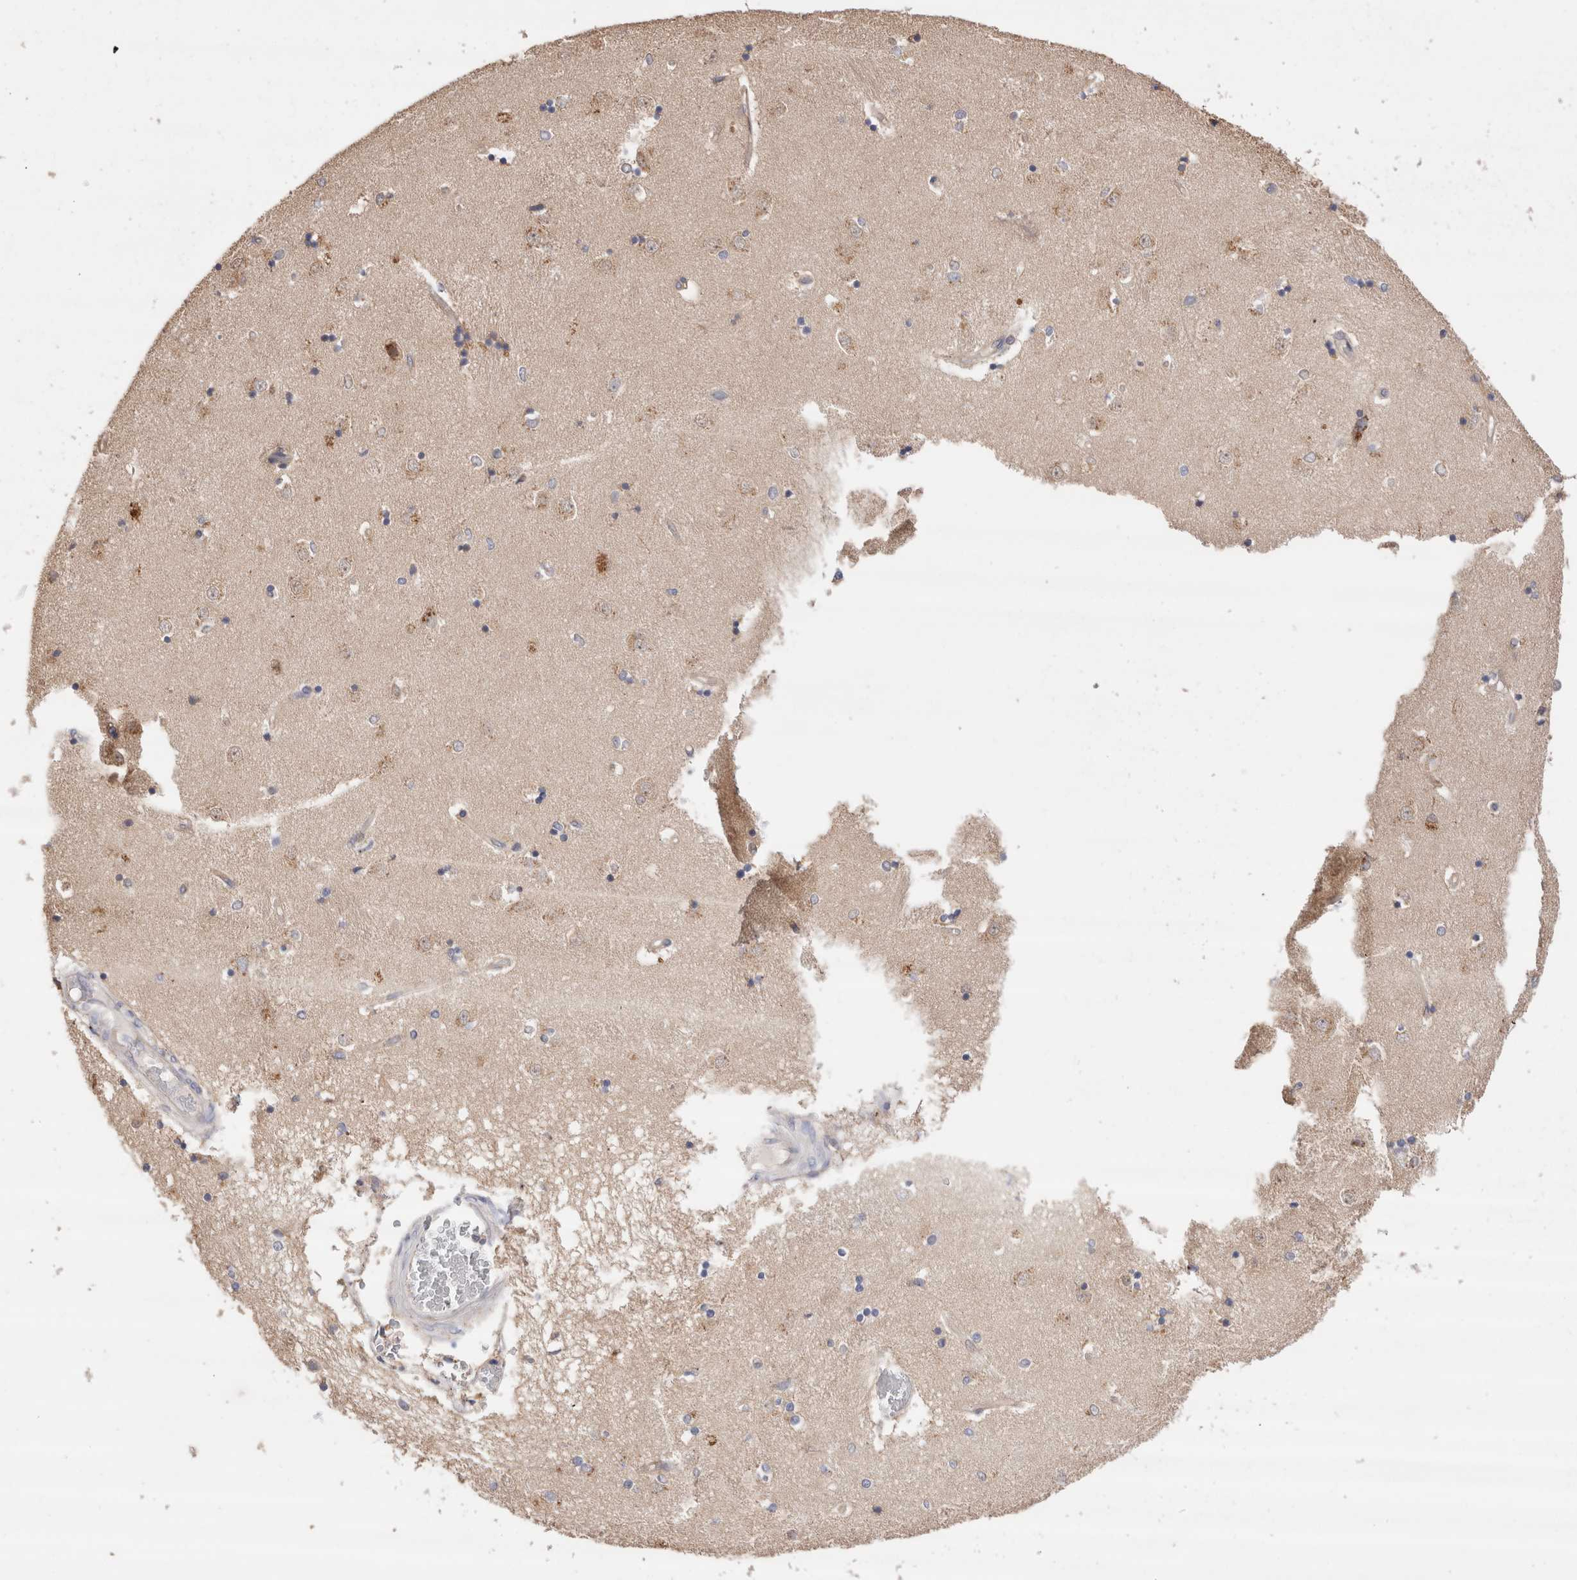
{"staining": {"intensity": "negative", "quantity": "none", "location": "none"}, "tissue": "caudate", "cell_type": "Glial cells", "image_type": "normal", "snomed": [{"axis": "morphology", "description": "Normal tissue, NOS"}, {"axis": "topography", "description": "Lateral ventricle wall"}], "caption": "High power microscopy histopathology image of an IHC photomicrograph of unremarkable caudate, revealing no significant expression in glial cells. Nuclei are stained in blue.", "gene": "NXT2", "patient": {"sex": "male", "age": 45}}